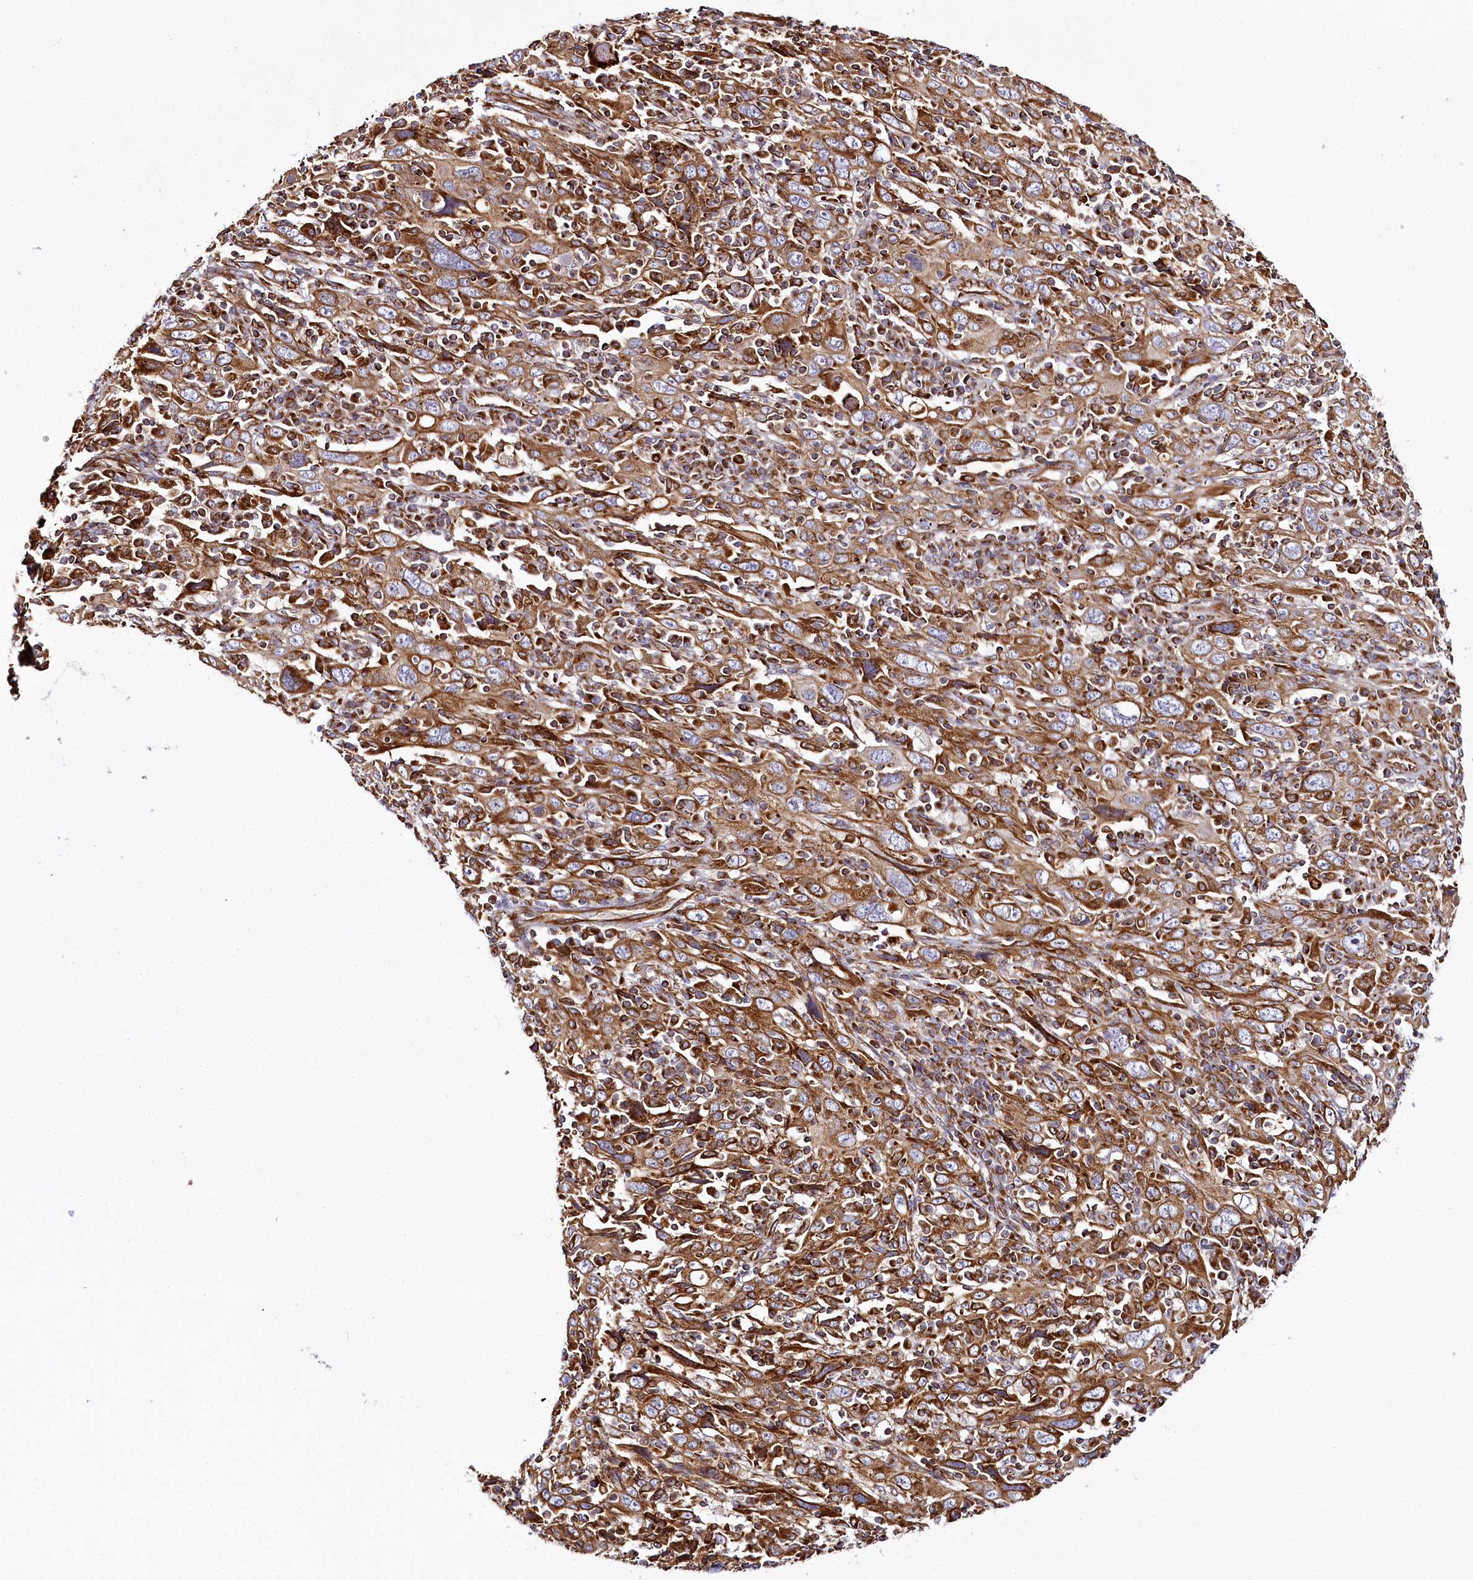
{"staining": {"intensity": "moderate", "quantity": ">75%", "location": "cytoplasmic/membranous"}, "tissue": "cervical cancer", "cell_type": "Tumor cells", "image_type": "cancer", "snomed": [{"axis": "morphology", "description": "Squamous cell carcinoma, NOS"}, {"axis": "topography", "description": "Cervix"}], "caption": "Squamous cell carcinoma (cervical) was stained to show a protein in brown. There is medium levels of moderate cytoplasmic/membranous expression in approximately >75% of tumor cells.", "gene": "THUMPD3", "patient": {"sex": "female", "age": 46}}